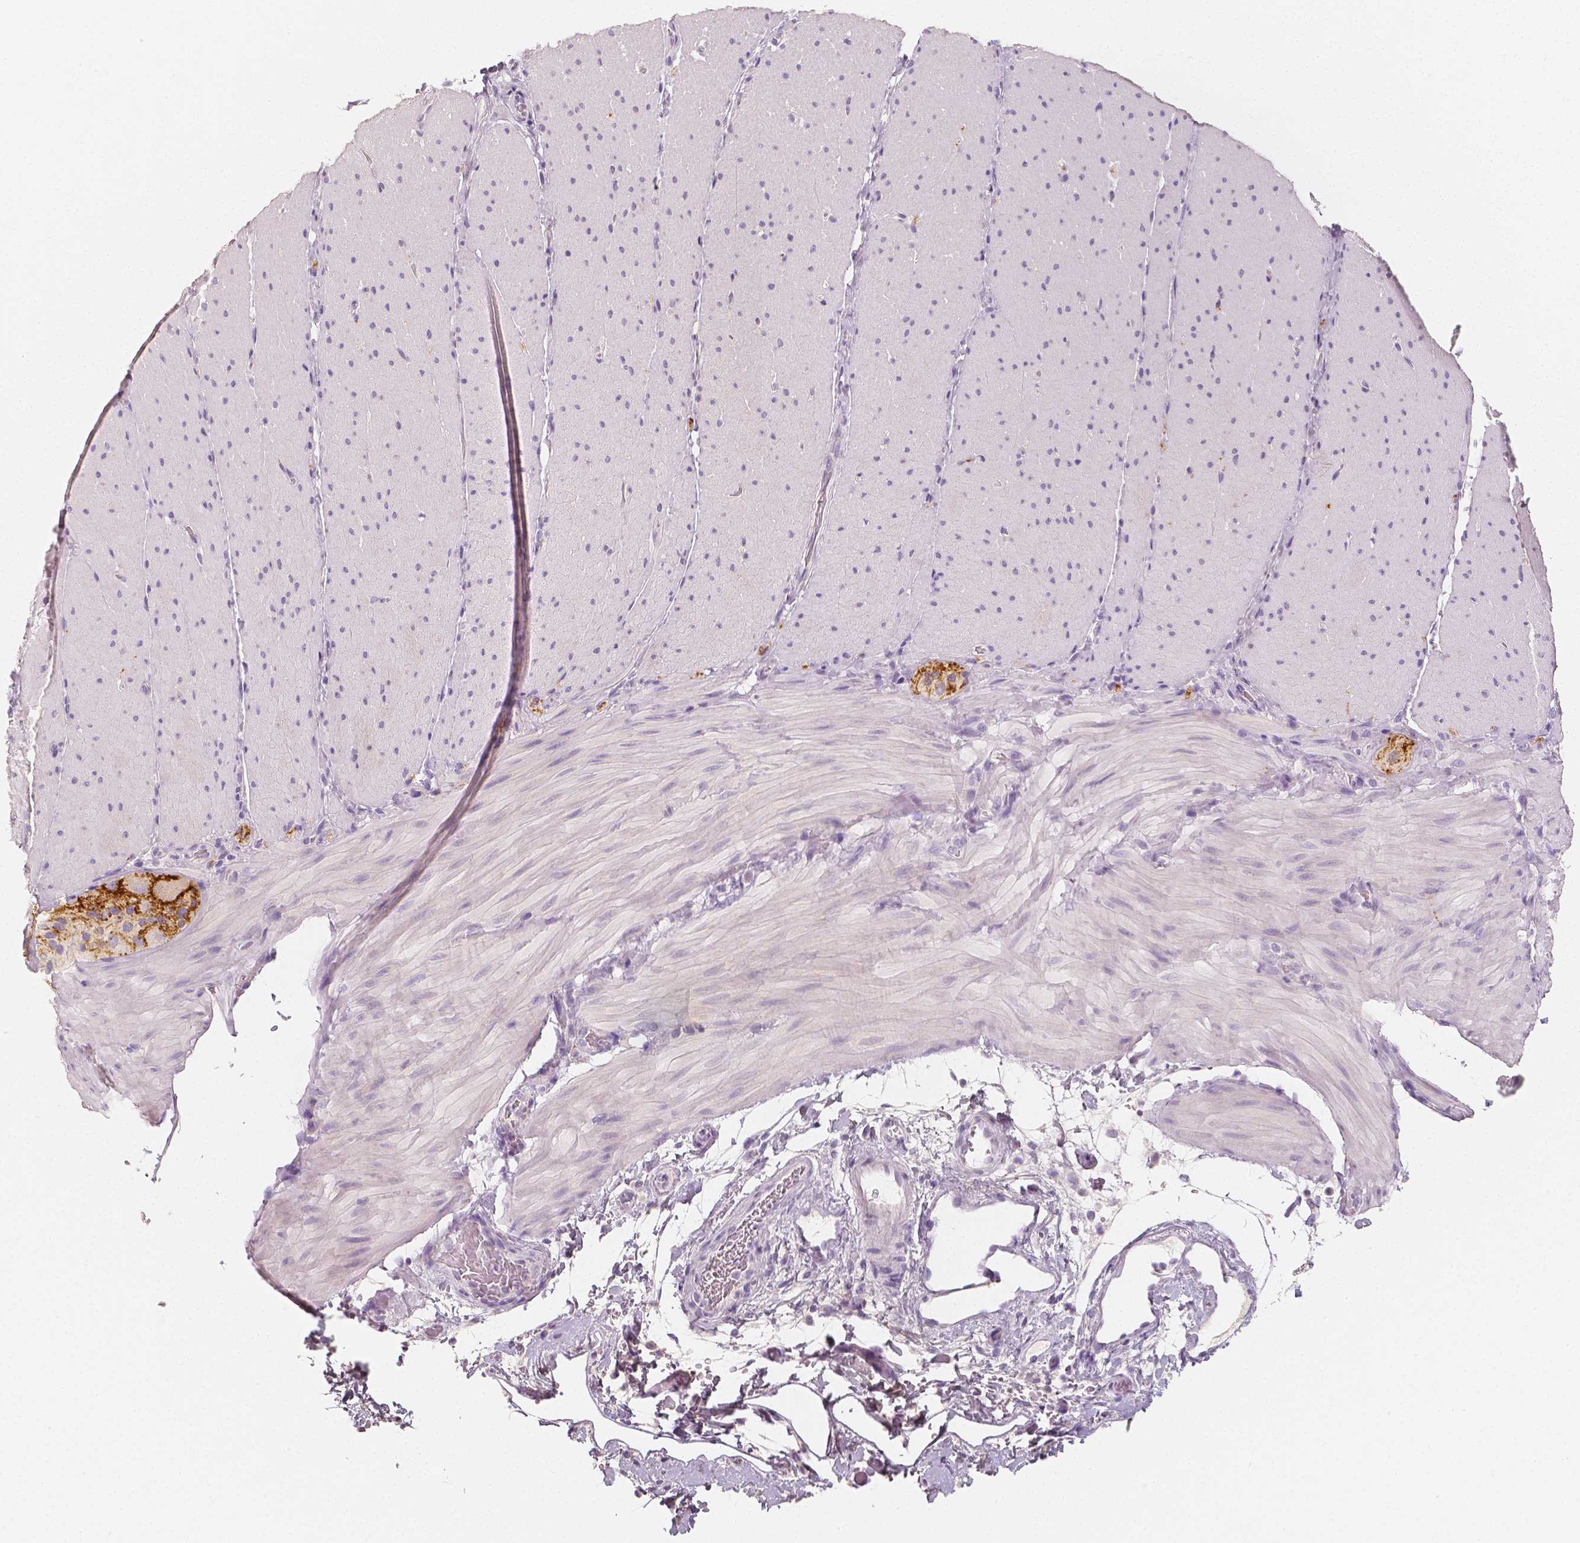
{"staining": {"intensity": "negative", "quantity": "none", "location": "none"}, "tissue": "smooth muscle", "cell_type": "Smooth muscle cells", "image_type": "normal", "snomed": [{"axis": "morphology", "description": "Normal tissue, NOS"}, {"axis": "topography", "description": "Smooth muscle"}, {"axis": "topography", "description": "Colon"}], "caption": "DAB (3,3'-diaminobenzidine) immunohistochemical staining of normal human smooth muscle displays no significant staining in smooth muscle cells.", "gene": "NECAB2", "patient": {"sex": "male", "age": 73}}